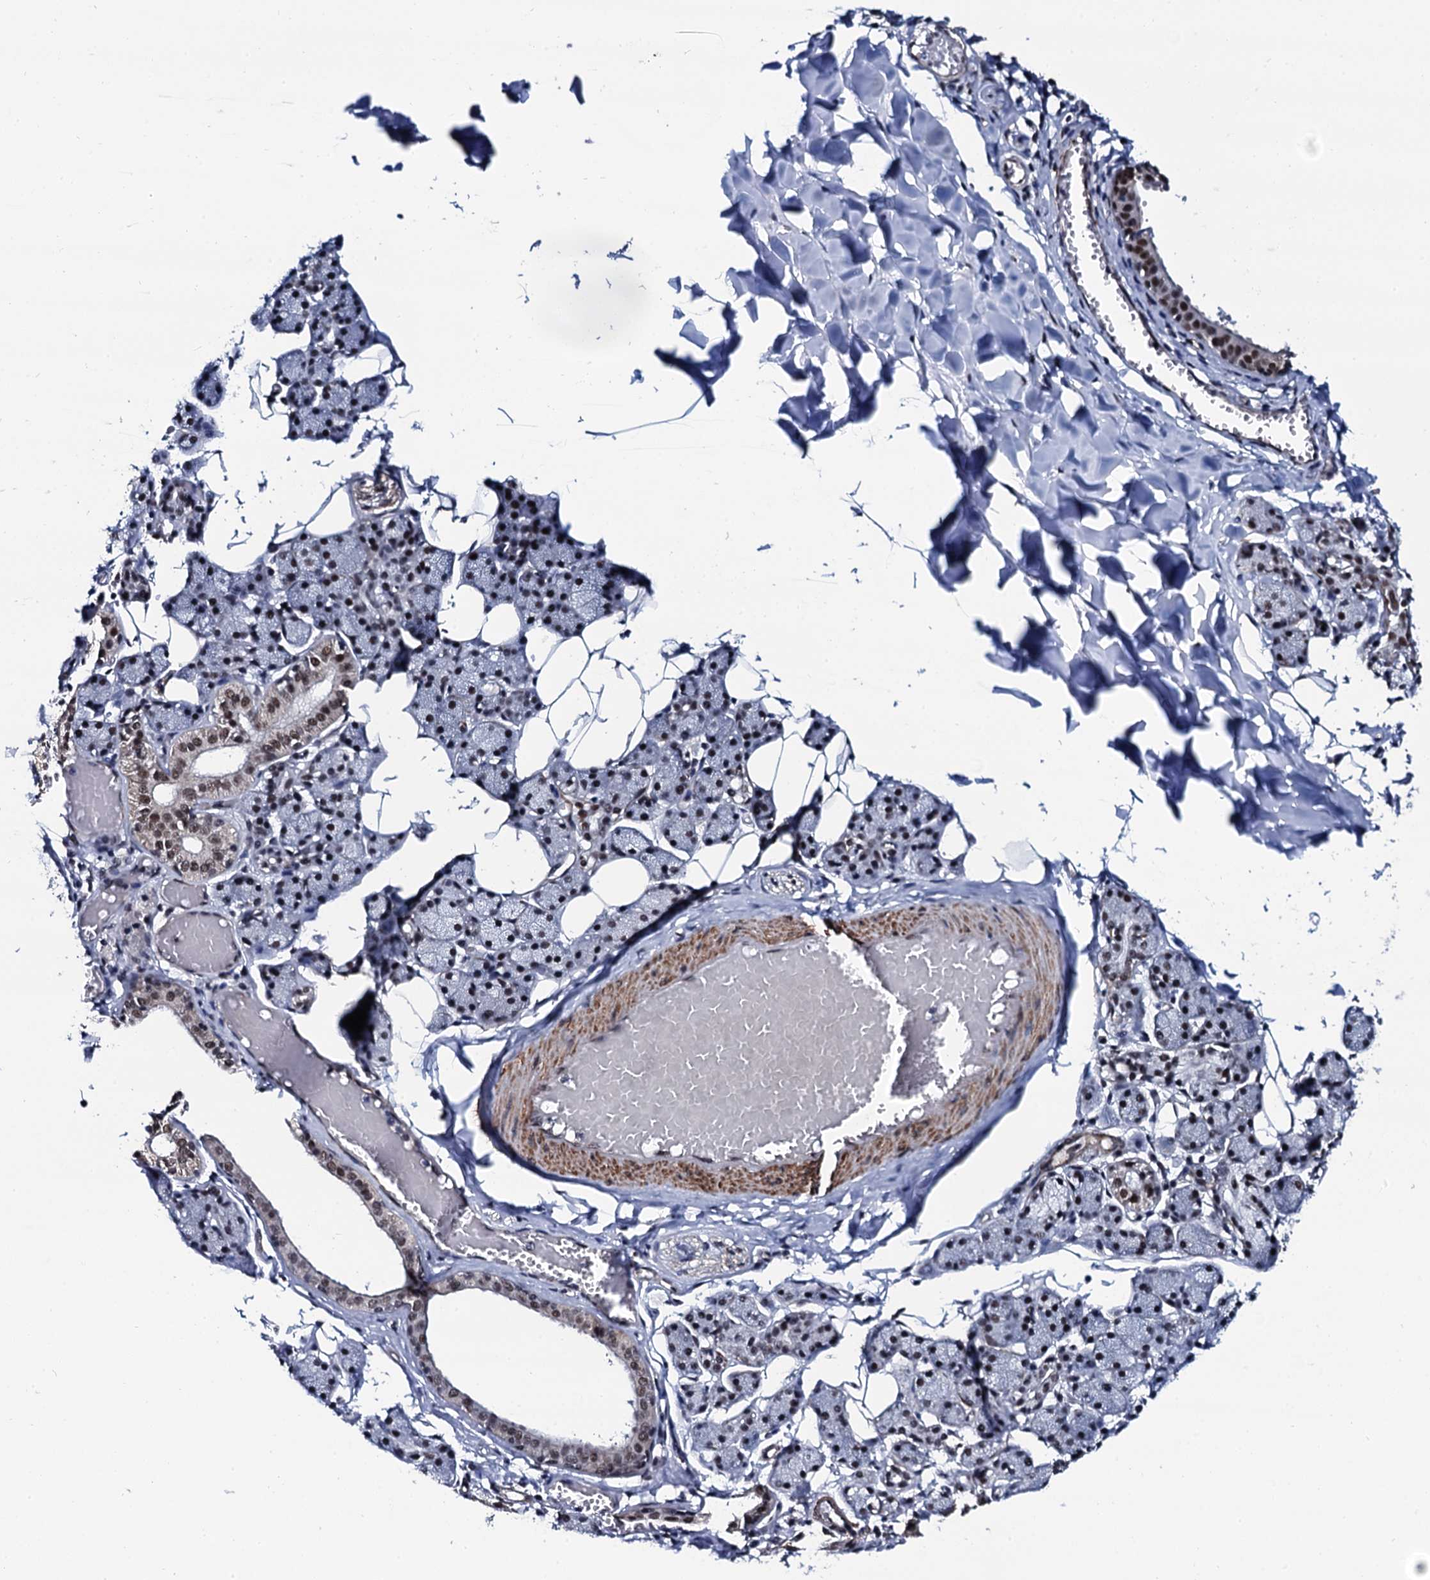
{"staining": {"intensity": "moderate", "quantity": ">75%", "location": "nuclear"}, "tissue": "salivary gland", "cell_type": "Glandular cells", "image_type": "normal", "snomed": [{"axis": "morphology", "description": "Normal tissue, NOS"}, {"axis": "topography", "description": "Salivary gland"}], "caption": "An immunohistochemistry (IHC) micrograph of normal tissue is shown. Protein staining in brown labels moderate nuclear positivity in salivary gland within glandular cells.", "gene": "CWC15", "patient": {"sex": "female", "age": 33}}